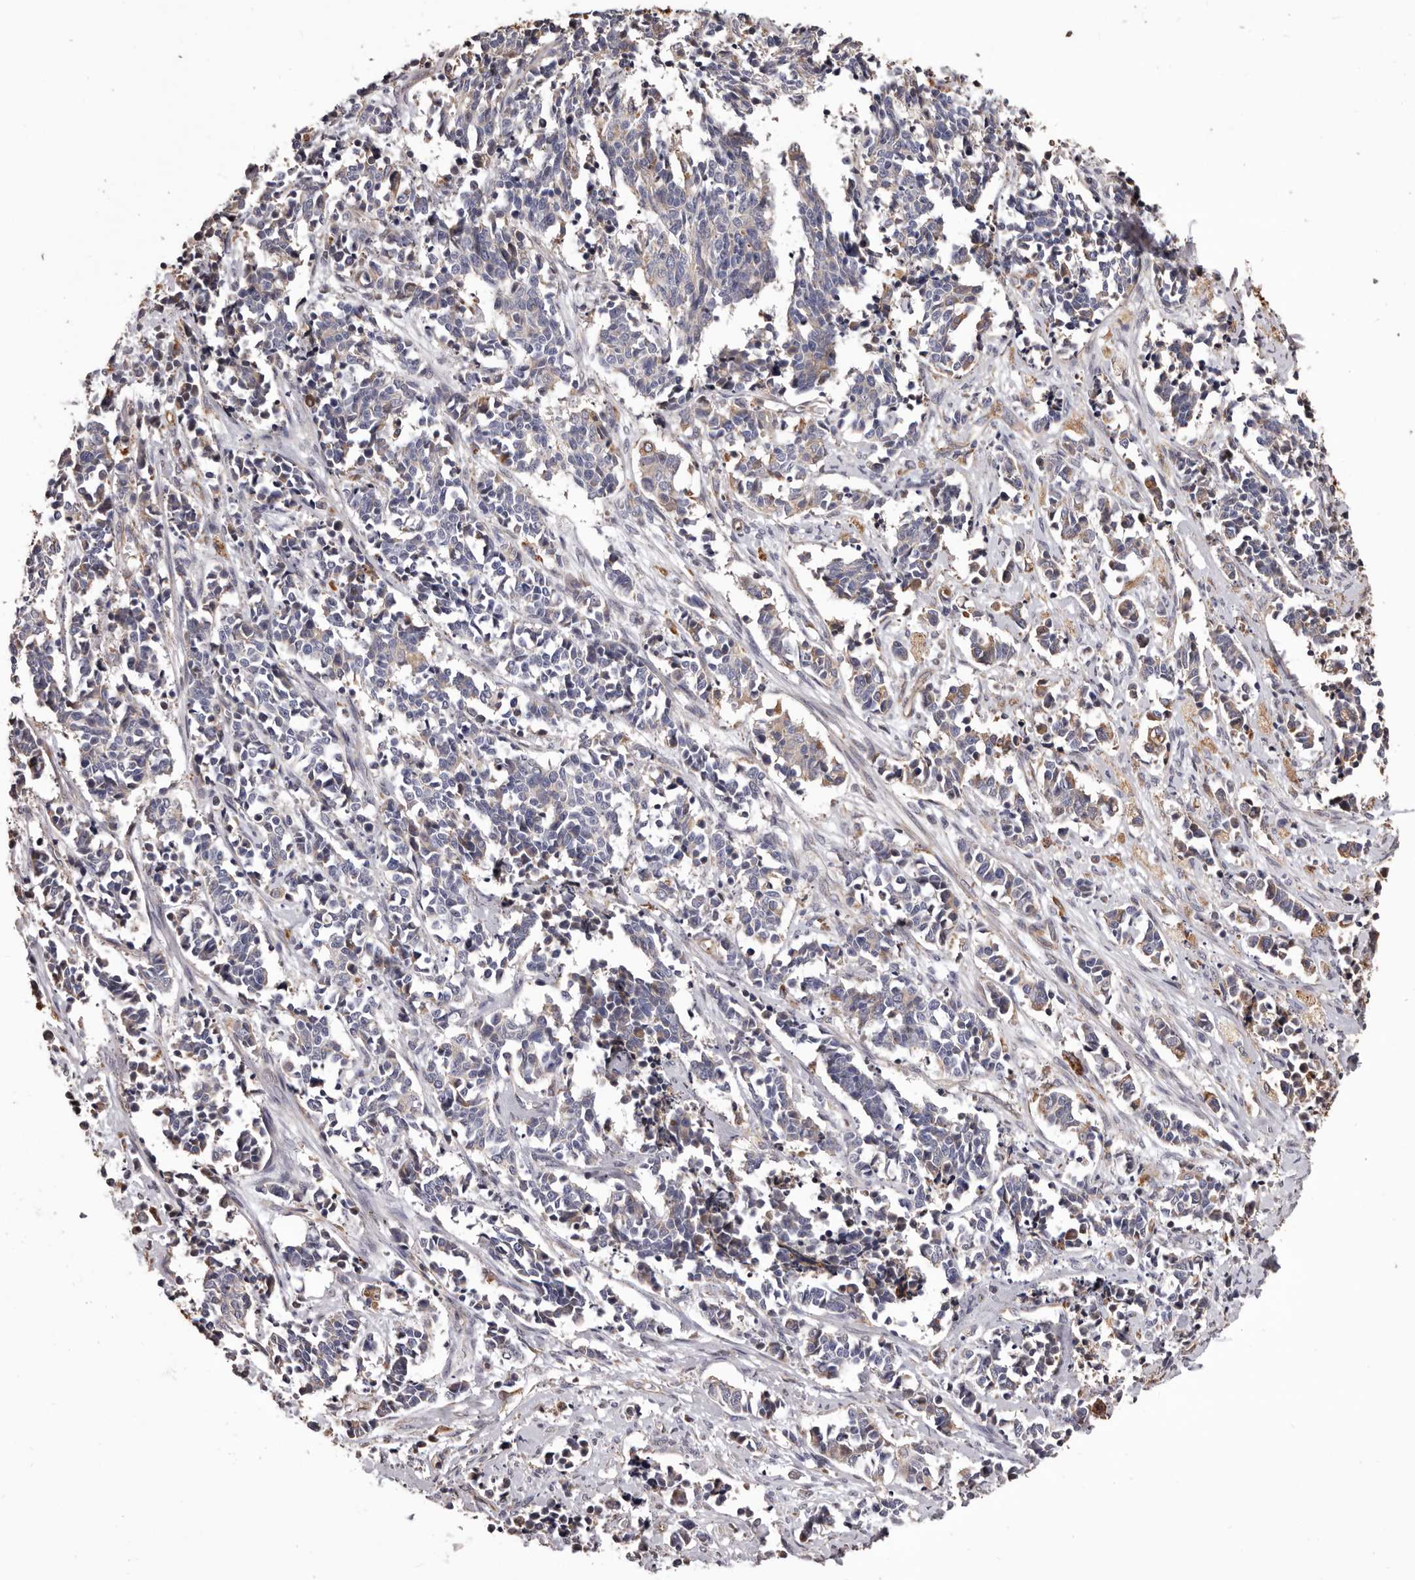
{"staining": {"intensity": "negative", "quantity": "none", "location": "none"}, "tissue": "cervical cancer", "cell_type": "Tumor cells", "image_type": "cancer", "snomed": [{"axis": "morphology", "description": "Normal tissue, NOS"}, {"axis": "morphology", "description": "Squamous cell carcinoma, NOS"}, {"axis": "topography", "description": "Cervix"}], "caption": "The IHC image has no significant expression in tumor cells of squamous cell carcinoma (cervical) tissue. (DAB (3,3'-diaminobenzidine) IHC with hematoxylin counter stain).", "gene": "CEP104", "patient": {"sex": "female", "age": 35}}